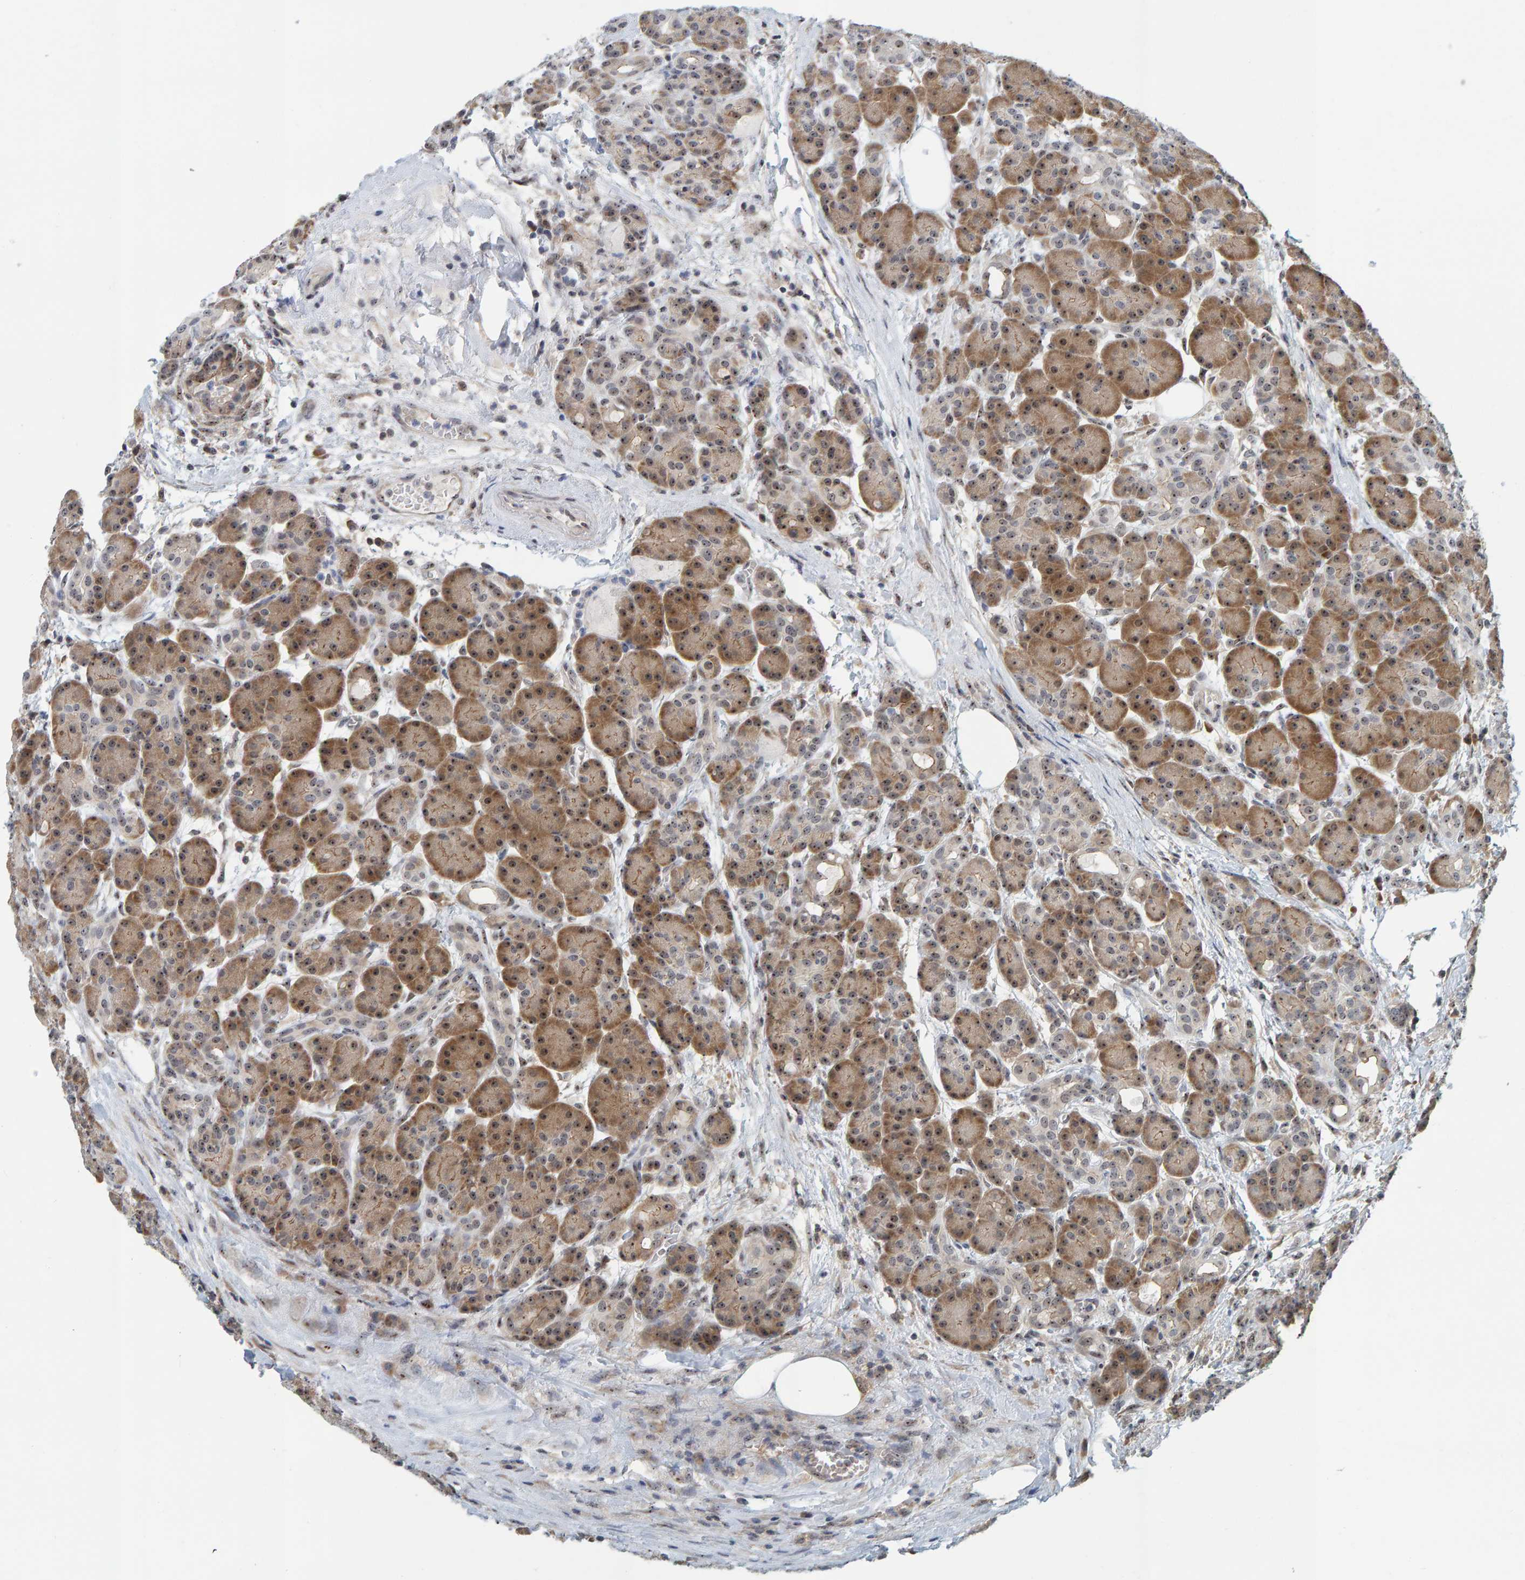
{"staining": {"intensity": "moderate", "quantity": ">75%", "location": "cytoplasmic/membranous,nuclear"}, "tissue": "pancreas", "cell_type": "Exocrine glandular cells", "image_type": "normal", "snomed": [{"axis": "morphology", "description": "Normal tissue, NOS"}, {"axis": "topography", "description": "Pancreas"}], "caption": "A photomicrograph showing moderate cytoplasmic/membranous,nuclear expression in approximately >75% of exocrine glandular cells in benign pancreas, as visualized by brown immunohistochemical staining.", "gene": "POLR1E", "patient": {"sex": "male", "age": 63}}